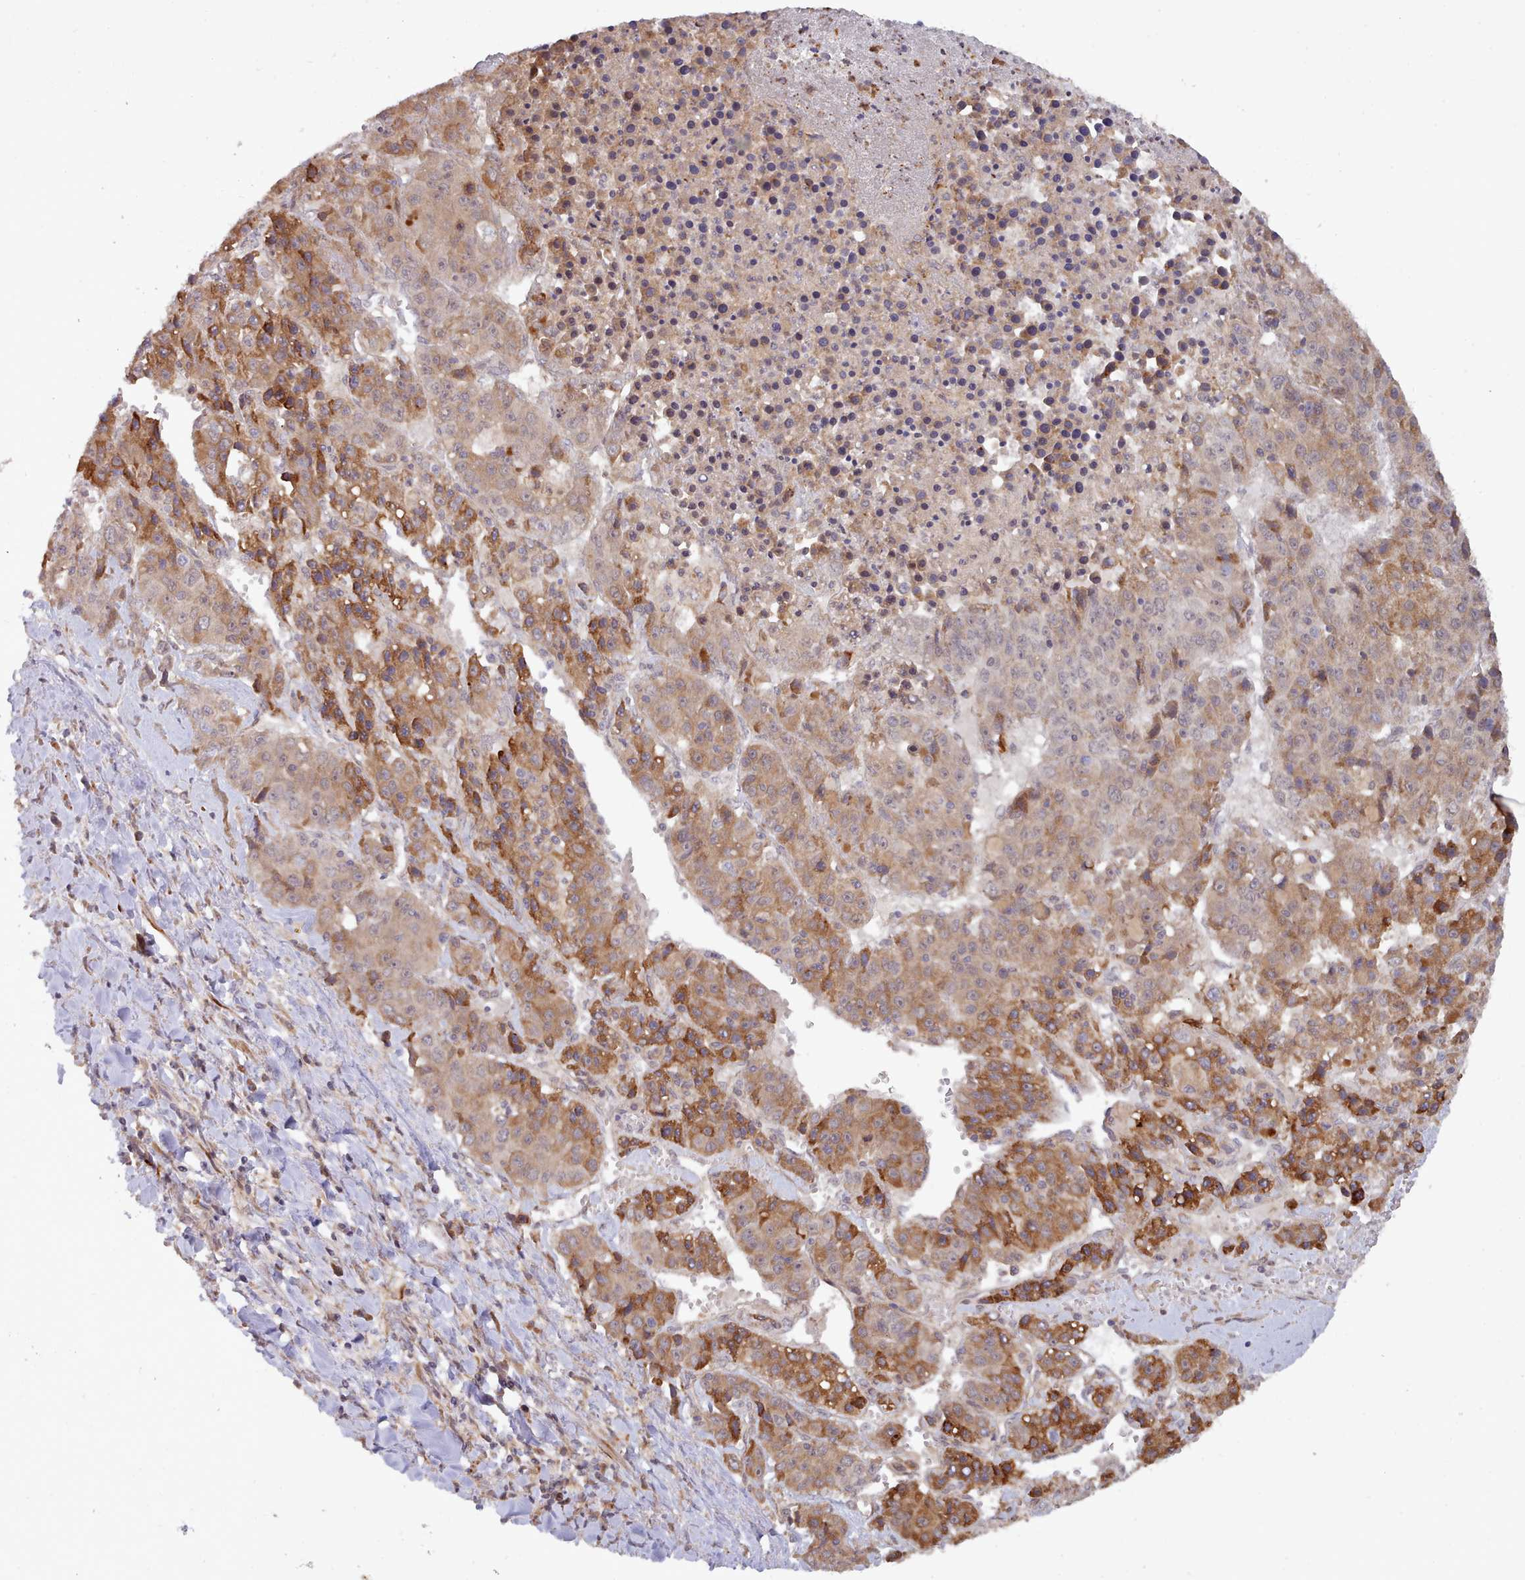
{"staining": {"intensity": "moderate", "quantity": ">75%", "location": "cytoplasmic/membranous"}, "tissue": "liver cancer", "cell_type": "Tumor cells", "image_type": "cancer", "snomed": [{"axis": "morphology", "description": "Carcinoma, Hepatocellular, NOS"}, {"axis": "topography", "description": "Liver"}], "caption": "An image of human hepatocellular carcinoma (liver) stained for a protein reveals moderate cytoplasmic/membranous brown staining in tumor cells. Nuclei are stained in blue.", "gene": "TRIM26", "patient": {"sex": "female", "age": 53}}